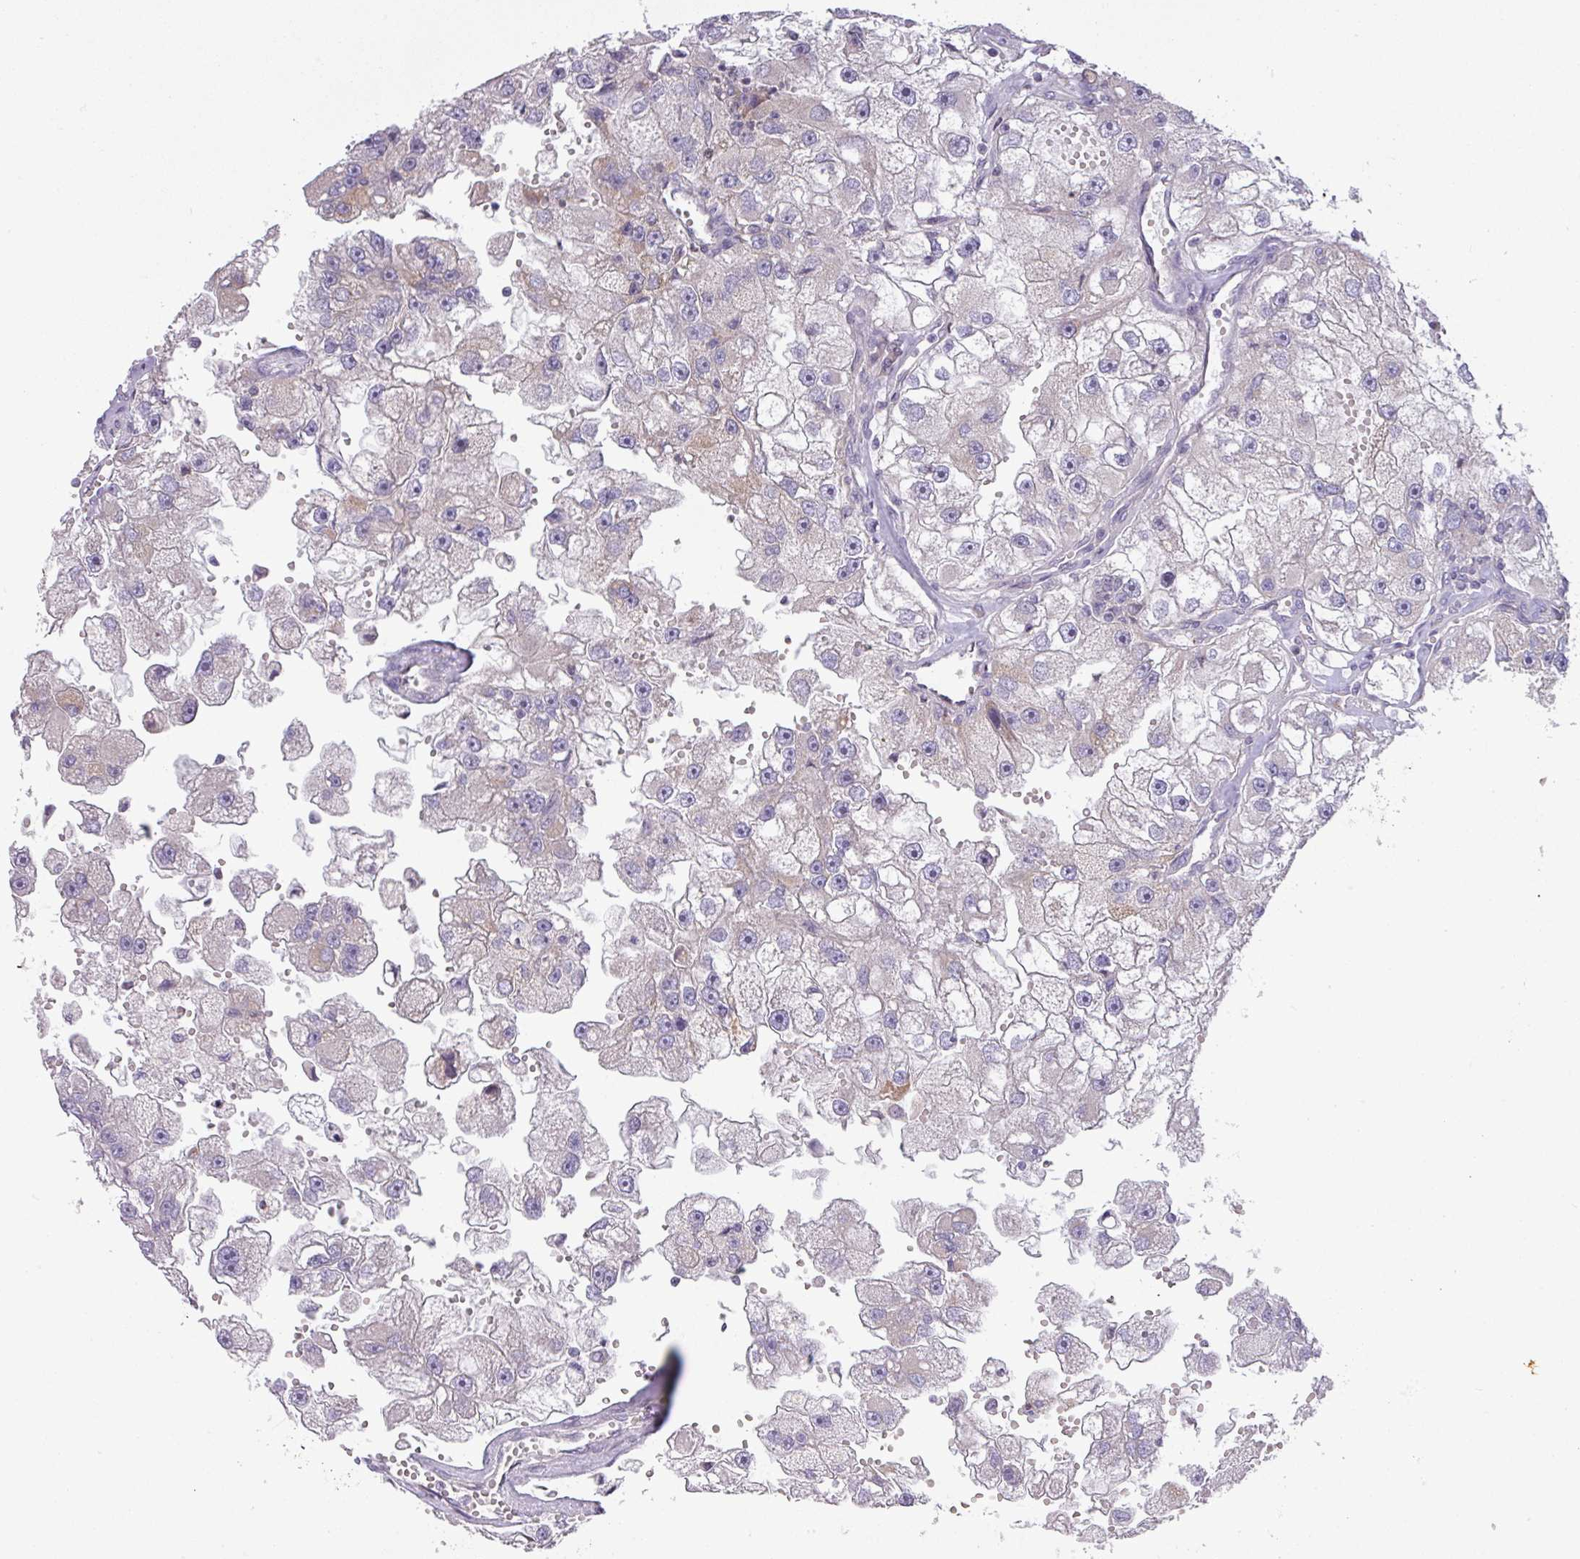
{"staining": {"intensity": "negative", "quantity": "none", "location": "none"}, "tissue": "renal cancer", "cell_type": "Tumor cells", "image_type": "cancer", "snomed": [{"axis": "morphology", "description": "Adenocarcinoma, NOS"}, {"axis": "topography", "description": "Kidney"}], "caption": "Immunohistochemical staining of human renal cancer (adenocarcinoma) exhibits no significant expression in tumor cells. Nuclei are stained in blue.", "gene": "ZNF394", "patient": {"sex": "male", "age": 63}}